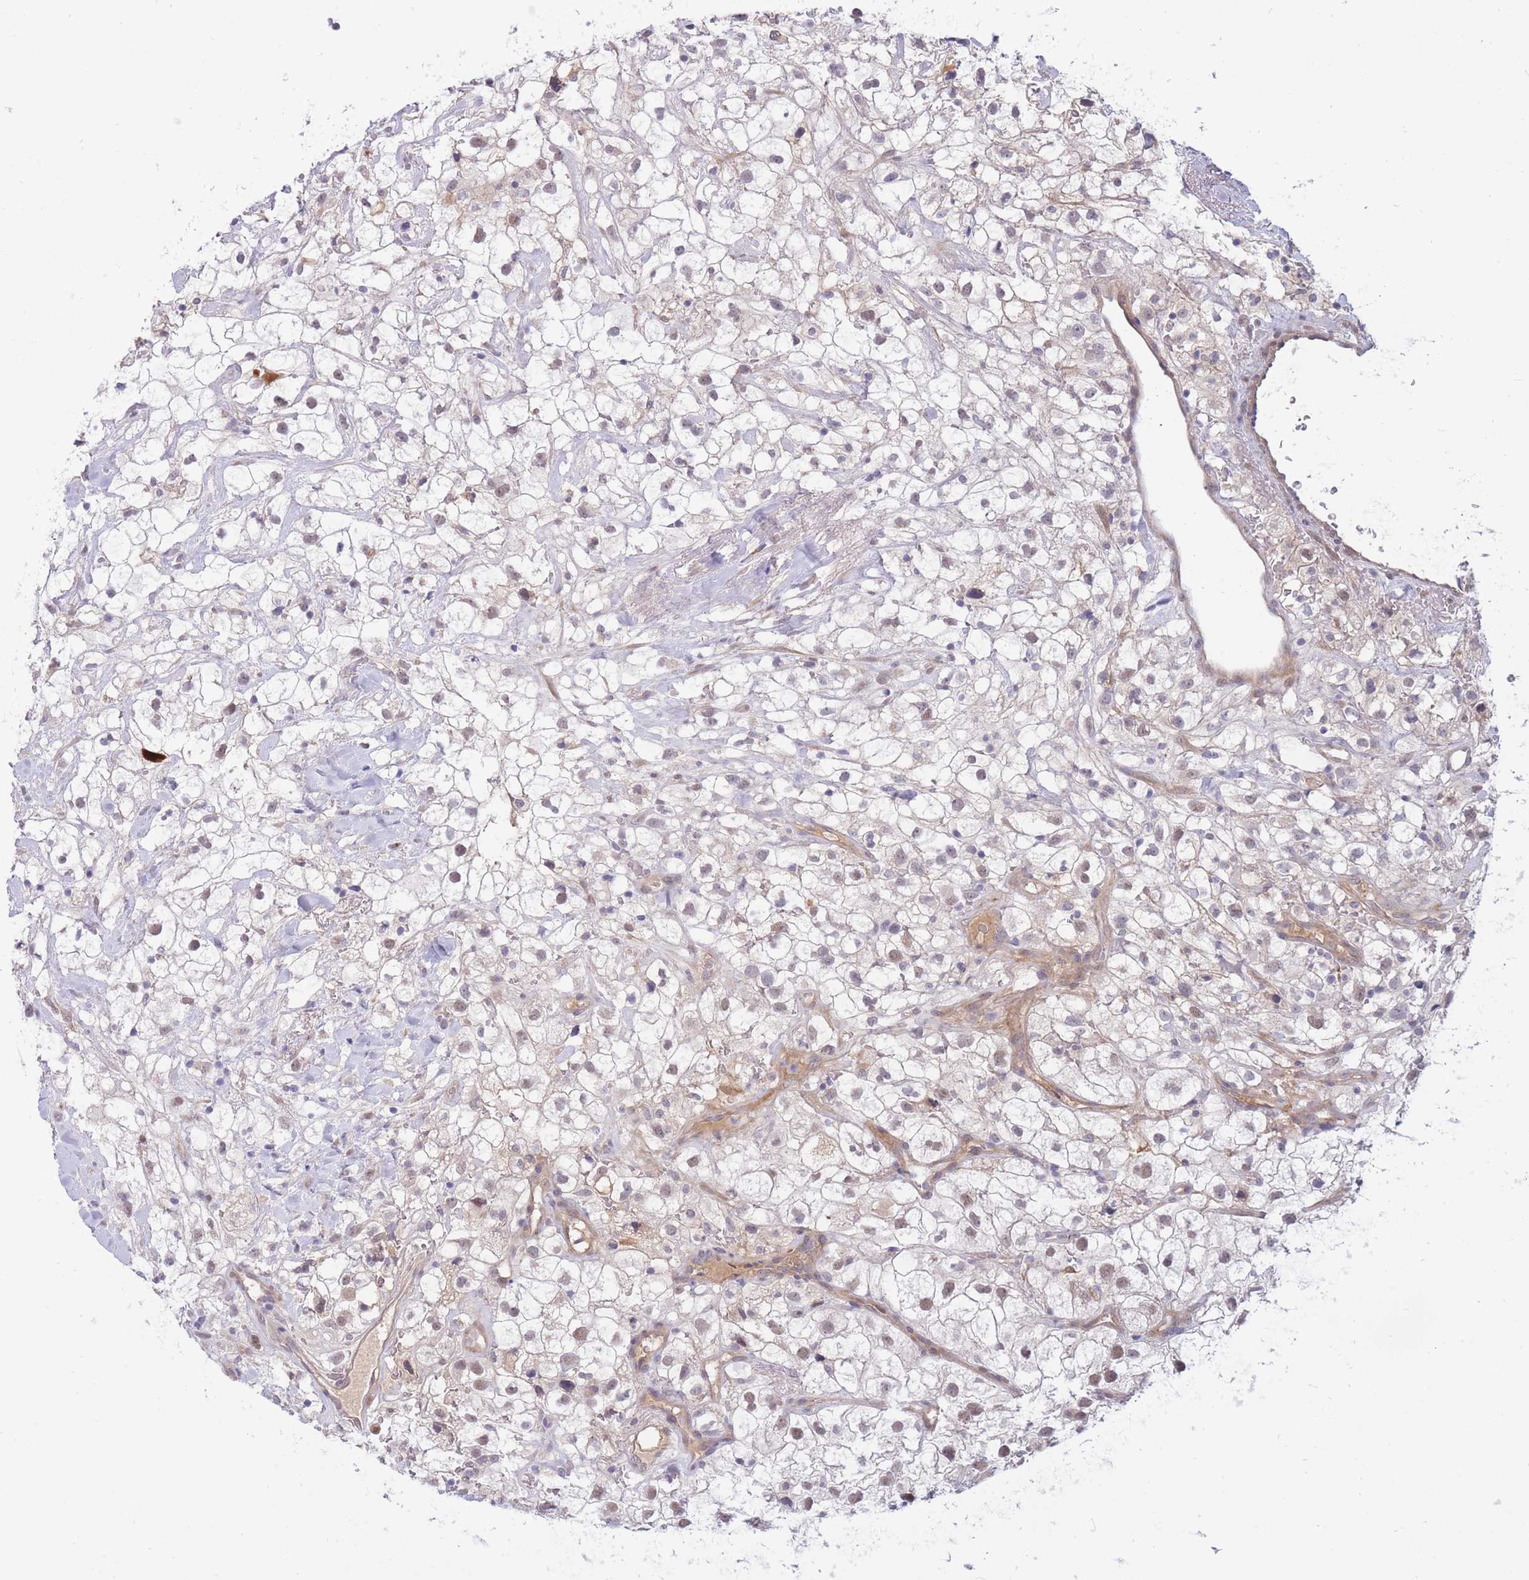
{"staining": {"intensity": "weak", "quantity": "25%-75%", "location": "nuclear"}, "tissue": "renal cancer", "cell_type": "Tumor cells", "image_type": "cancer", "snomed": [{"axis": "morphology", "description": "Adenocarcinoma, NOS"}, {"axis": "topography", "description": "Kidney"}], "caption": "The image reveals a brown stain indicating the presence of a protein in the nuclear of tumor cells in adenocarcinoma (renal).", "gene": "APOL4", "patient": {"sex": "male", "age": 59}}